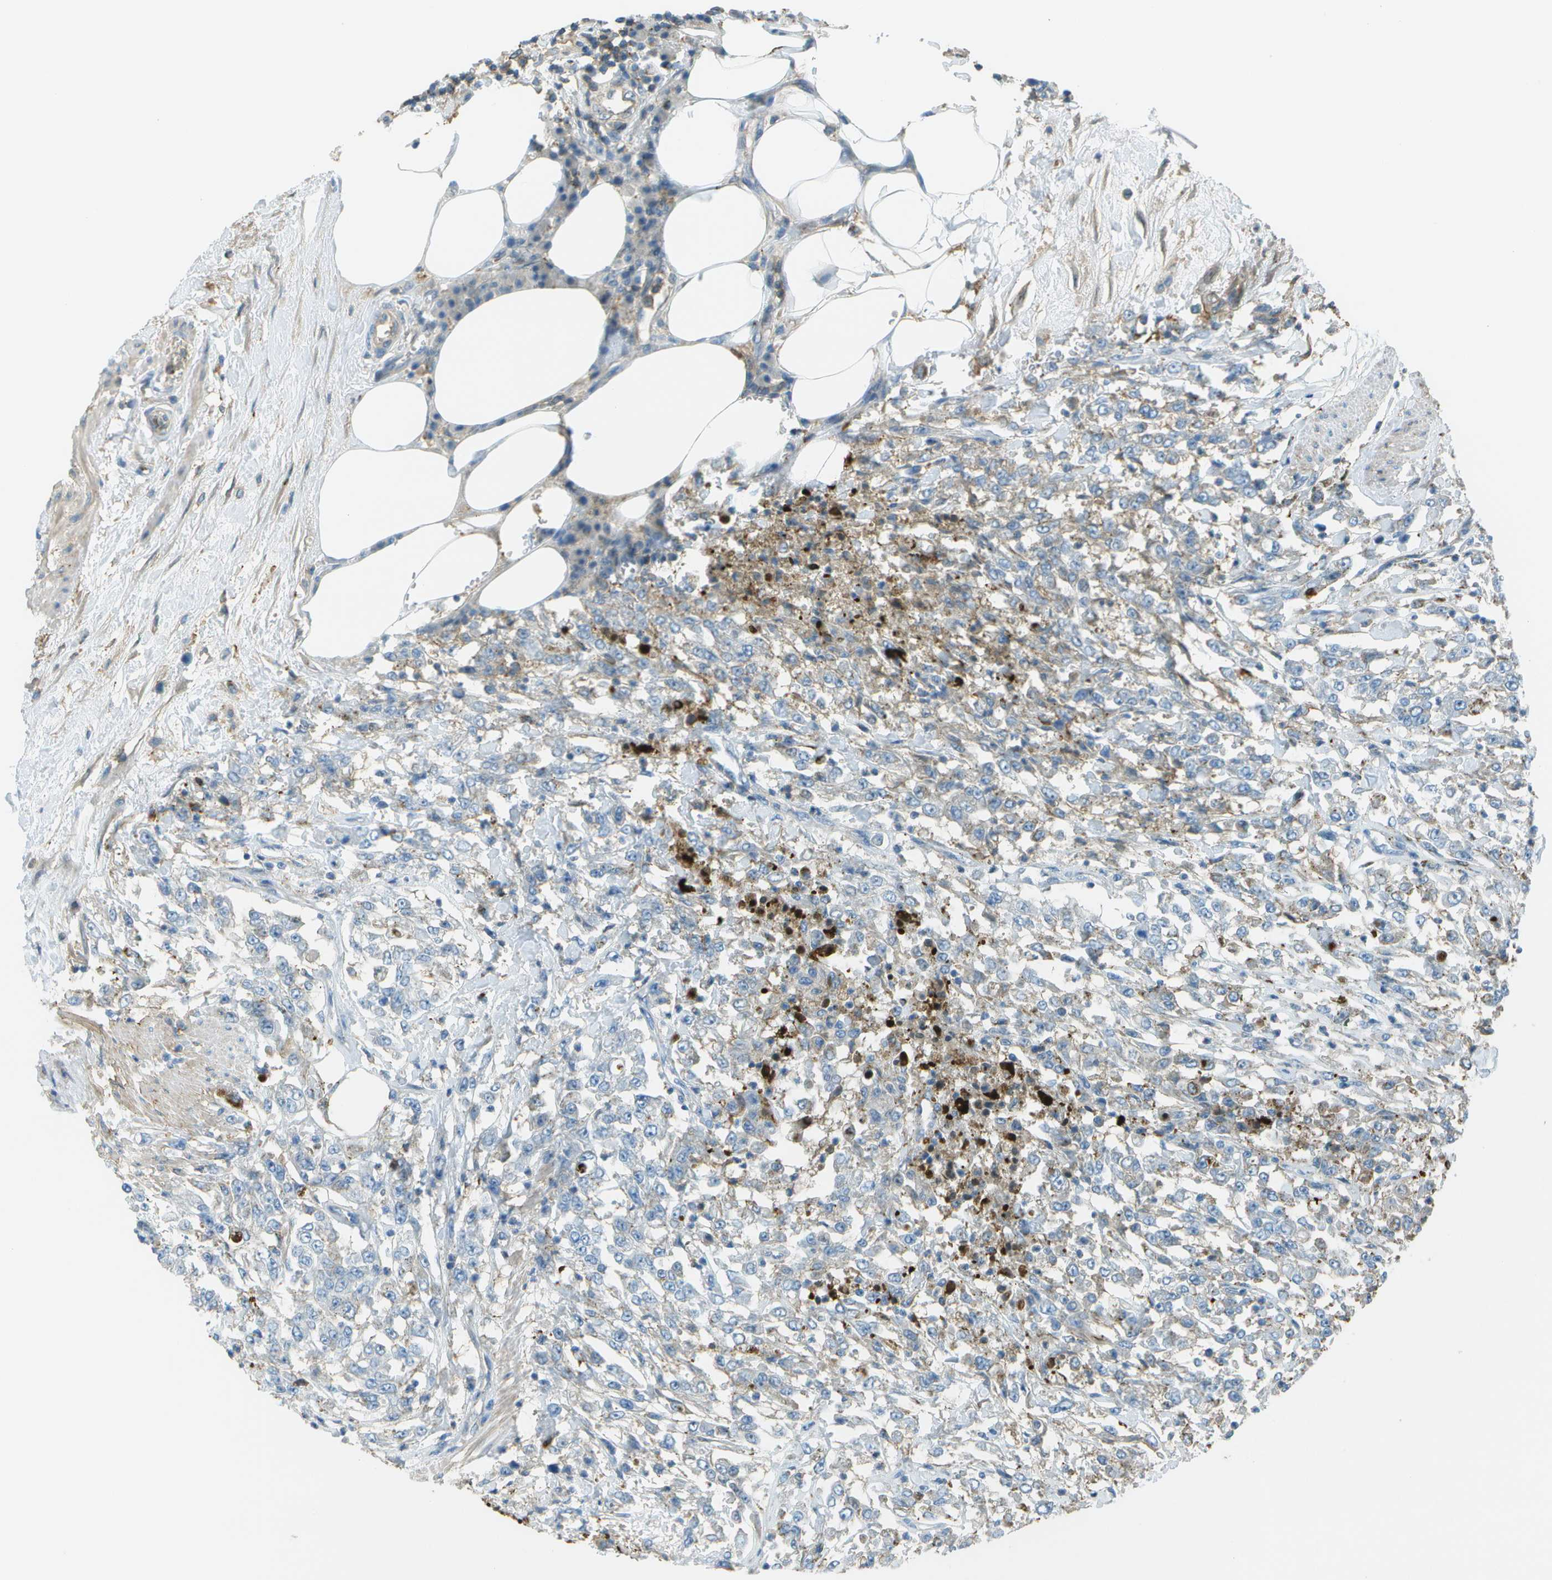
{"staining": {"intensity": "negative", "quantity": "none", "location": "none"}, "tissue": "urothelial cancer", "cell_type": "Tumor cells", "image_type": "cancer", "snomed": [{"axis": "morphology", "description": "Urothelial carcinoma, High grade"}, {"axis": "topography", "description": "Urinary bladder"}], "caption": "An immunohistochemistry photomicrograph of urothelial carcinoma (high-grade) is shown. There is no staining in tumor cells of urothelial carcinoma (high-grade).", "gene": "LRRC66", "patient": {"sex": "male", "age": 46}}